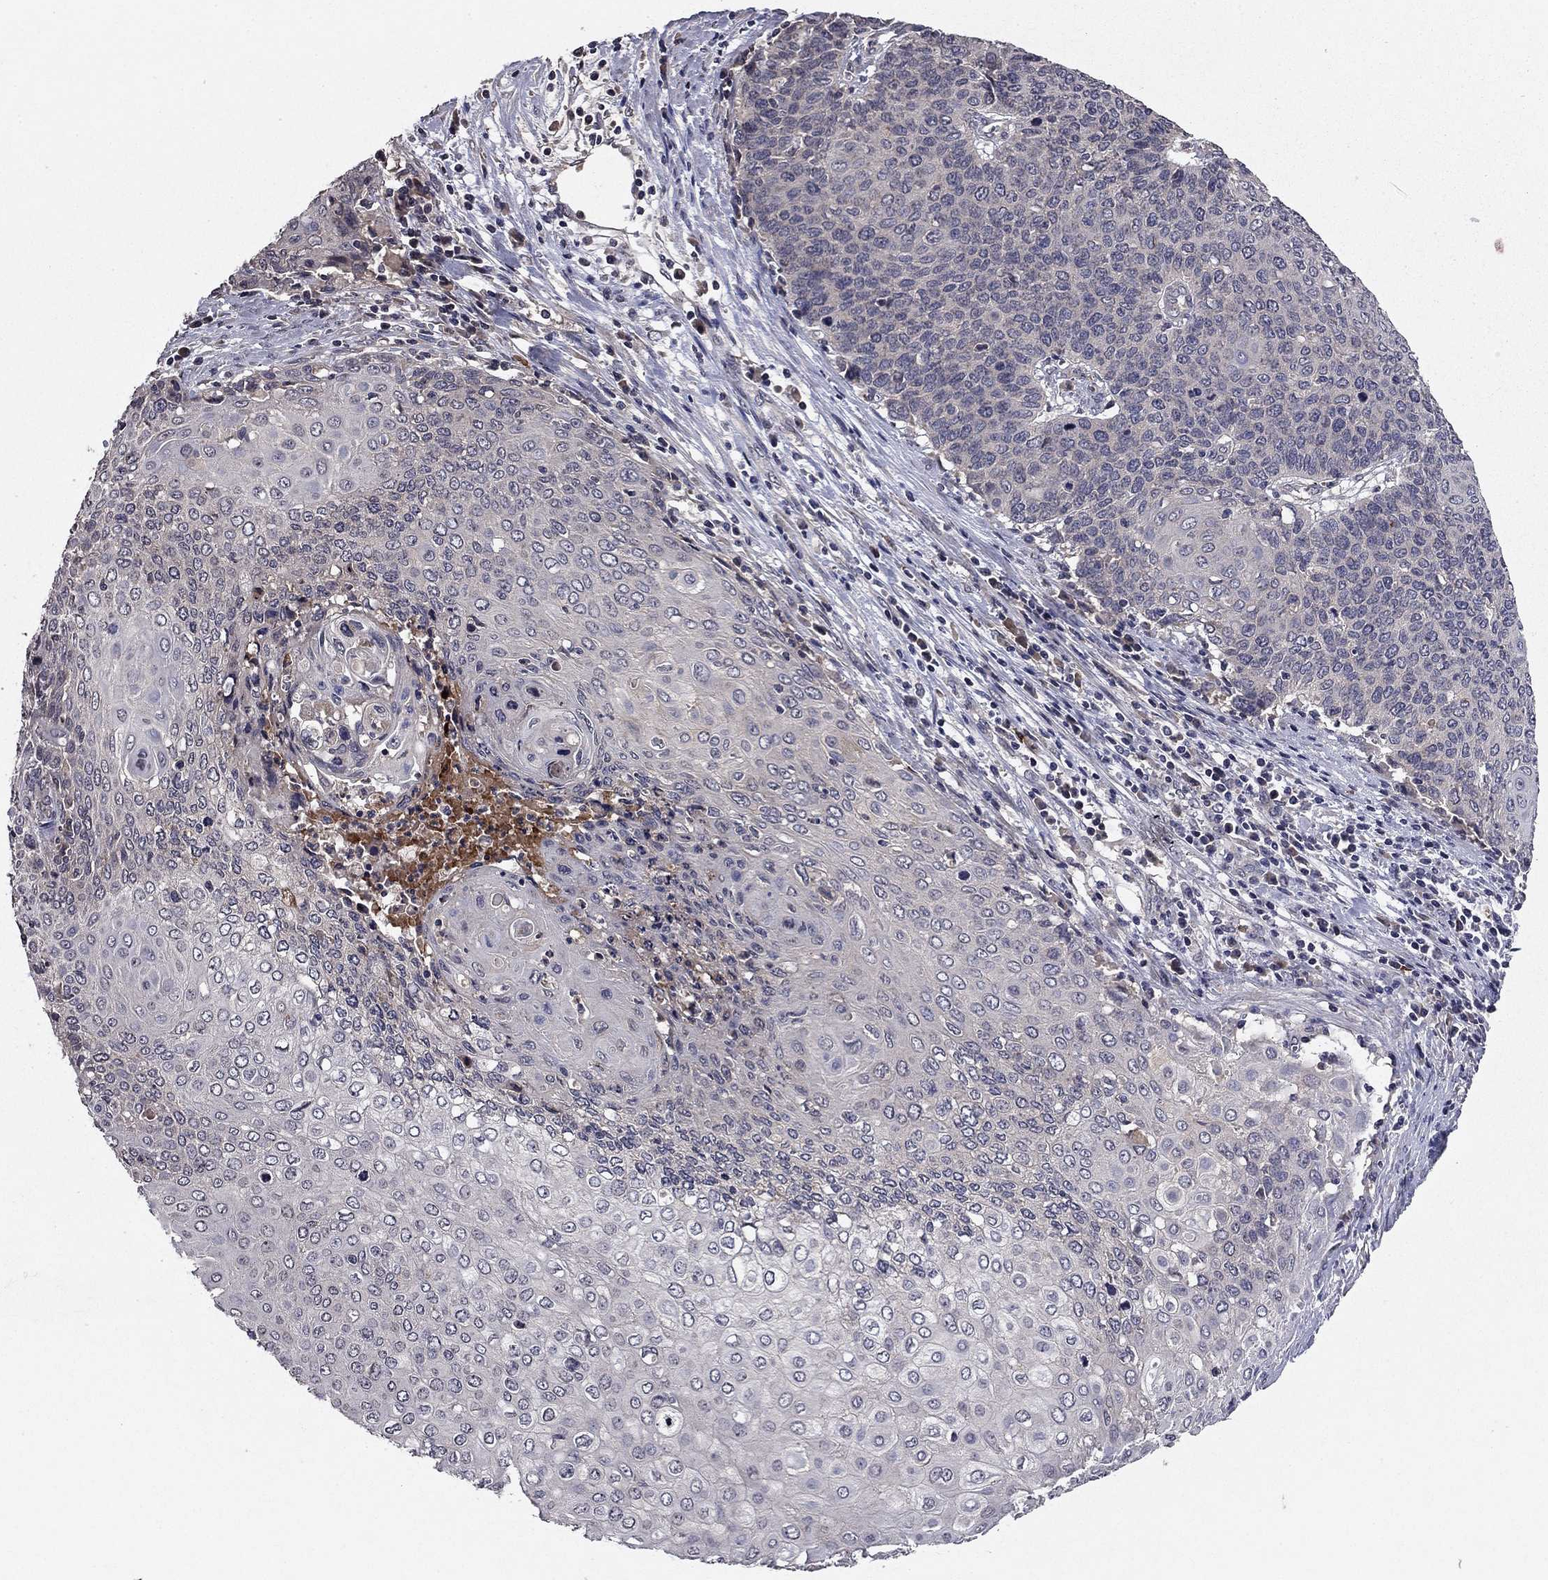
{"staining": {"intensity": "negative", "quantity": "none", "location": "none"}, "tissue": "cervical cancer", "cell_type": "Tumor cells", "image_type": "cancer", "snomed": [{"axis": "morphology", "description": "Squamous cell carcinoma, NOS"}, {"axis": "topography", "description": "Cervix"}], "caption": "Image shows no significant protein expression in tumor cells of cervical cancer (squamous cell carcinoma). Nuclei are stained in blue.", "gene": "PROS1", "patient": {"sex": "female", "age": 39}}